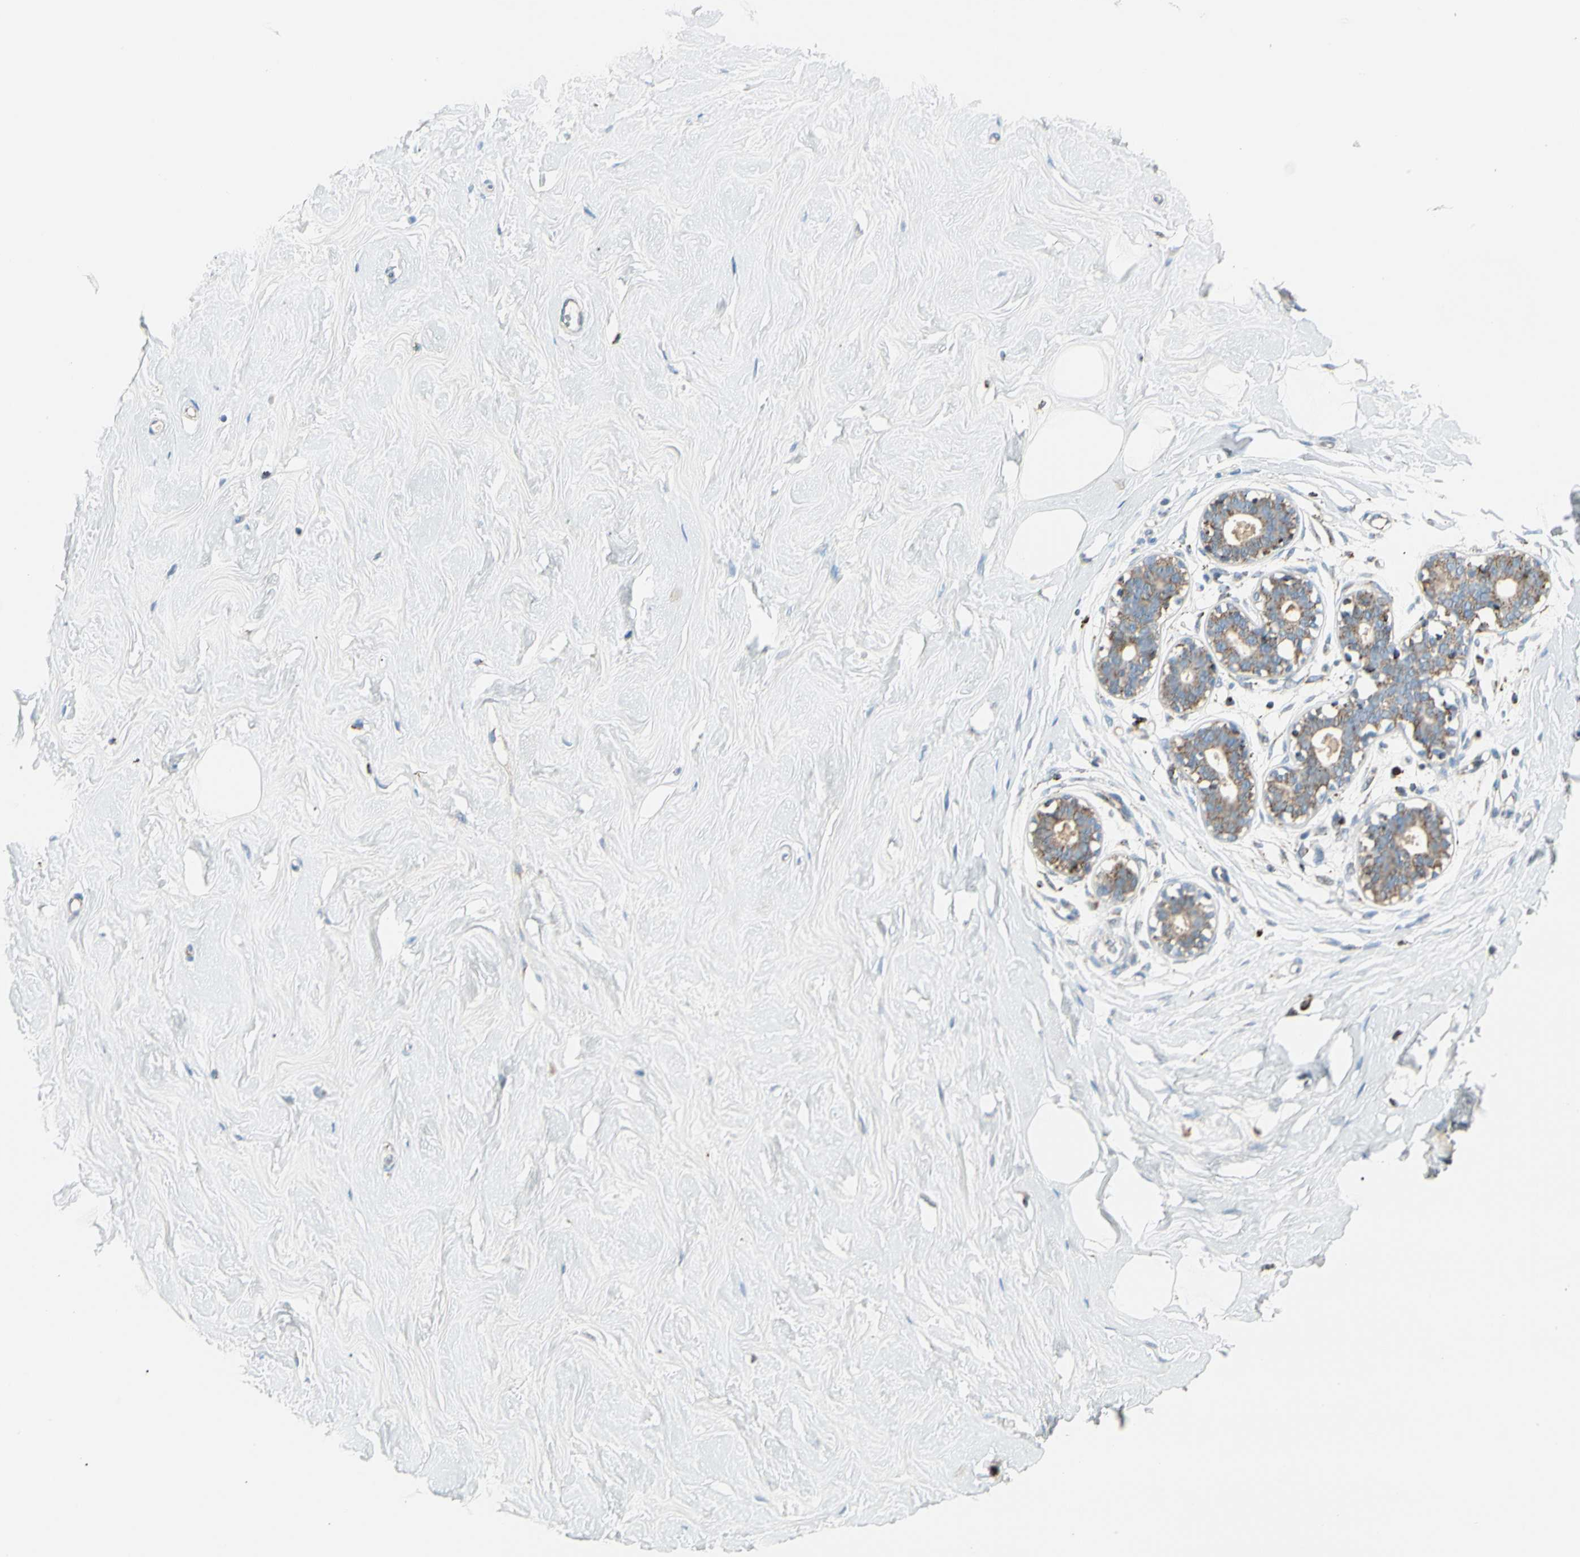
{"staining": {"intensity": "negative", "quantity": "none", "location": "none"}, "tissue": "breast", "cell_type": "Adipocytes", "image_type": "normal", "snomed": [{"axis": "morphology", "description": "Normal tissue, NOS"}, {"axis": "topography", "description": "Breast"}], "caption": "The micrograph demonstrates no staining of adipocytes in benign breast.", "gene": "ME2", "patient": {"sex": "female", "age": 23}}